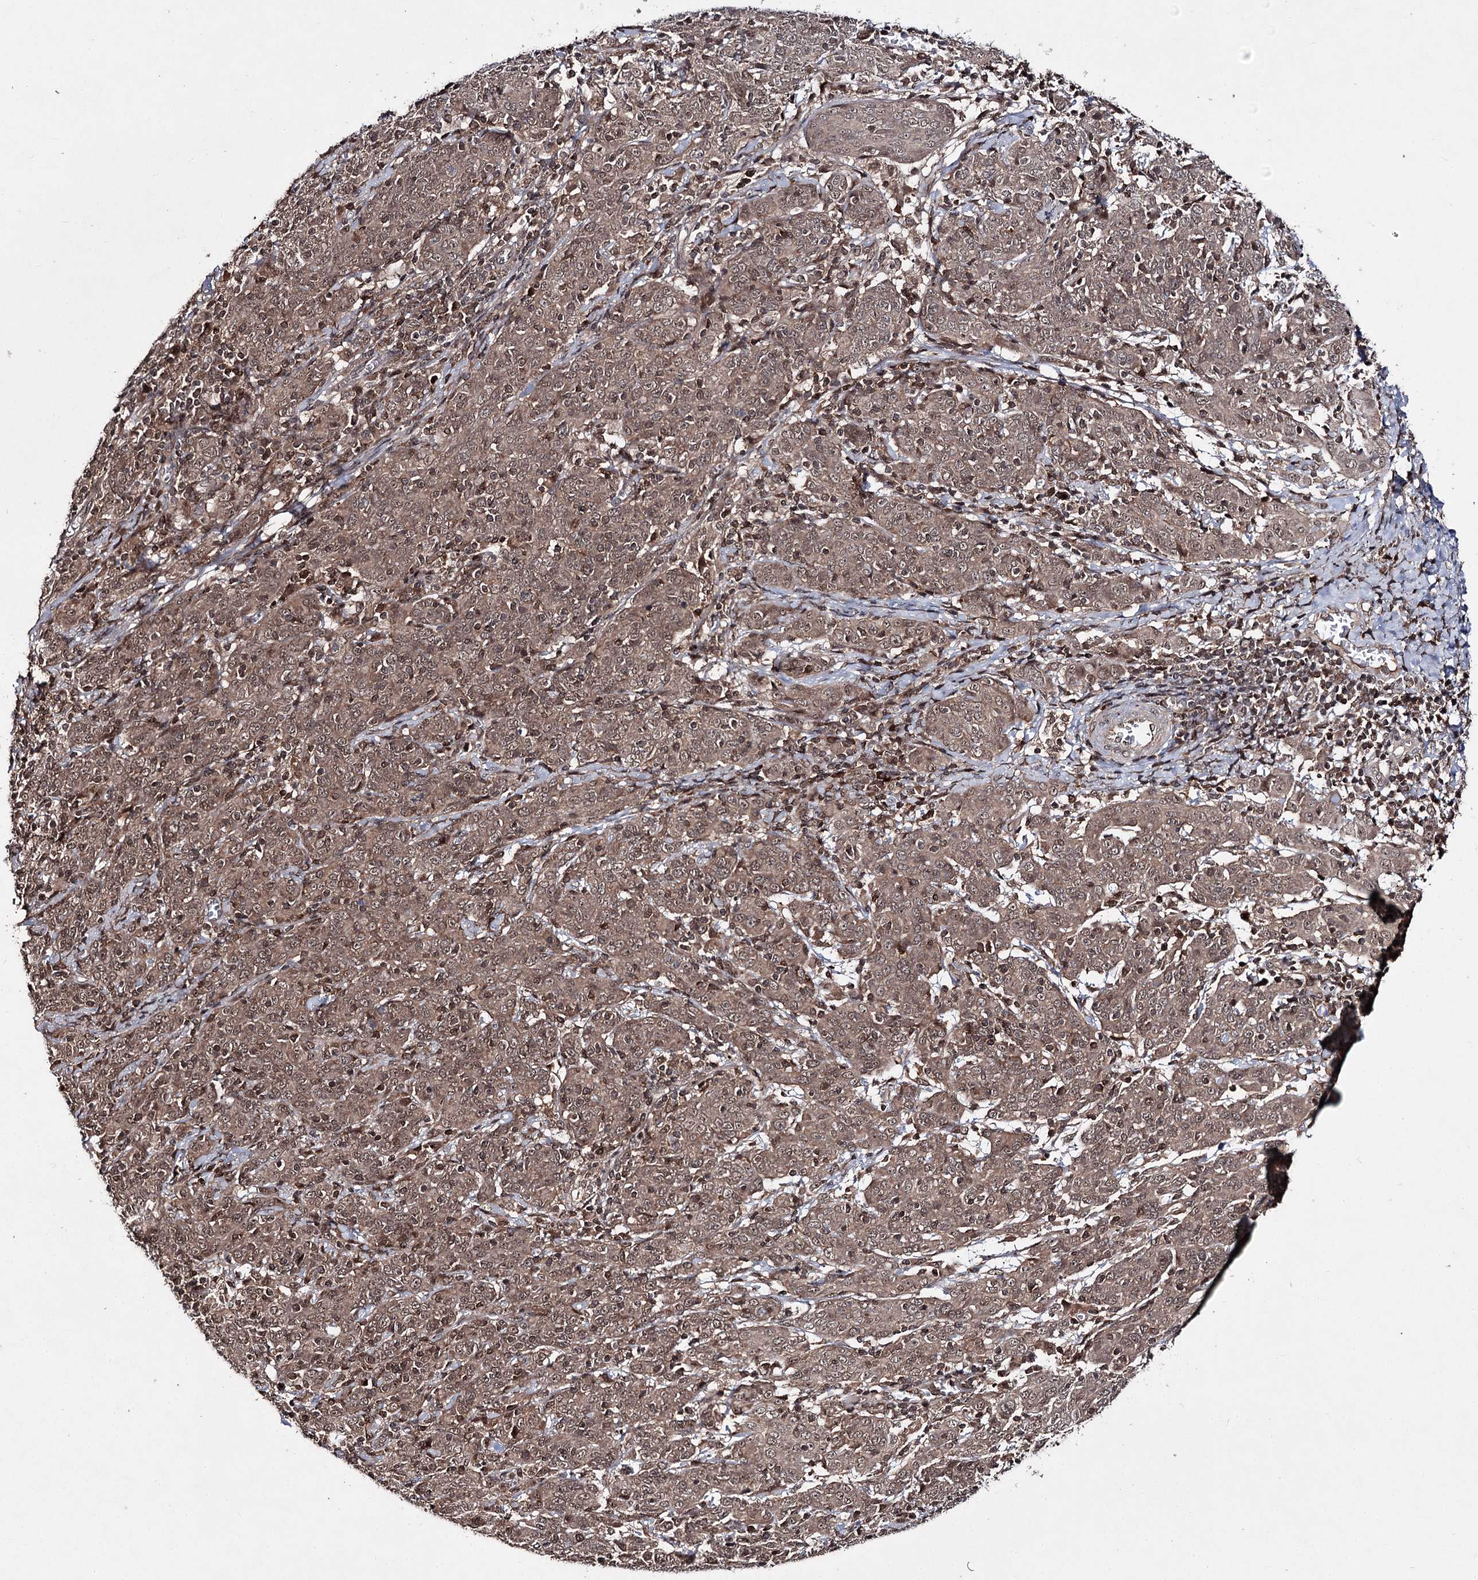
{"staining": {"intensity": "weak", "quantity": ">75%", "location": "cytoplasmic/membranous,nuclear"}, "tissue": "cervical cancer", "cell_type": "Tumor cells", "image_type": "cancer", "snomed": [{"axis": "morphology", "description": "Squamous cell carcinoma, NOS"}, {"axis": "topography", "description": "Cervix"}], "caption": "Squamous cell carcinoma (cervical) stained with a brown dye demonstrates weak cytoplasmic/membranous and nuclear positive staining in about >75% of tumor cells.", "gene": "FAM53B", "patient": {"sex": "female", "age": 67}}